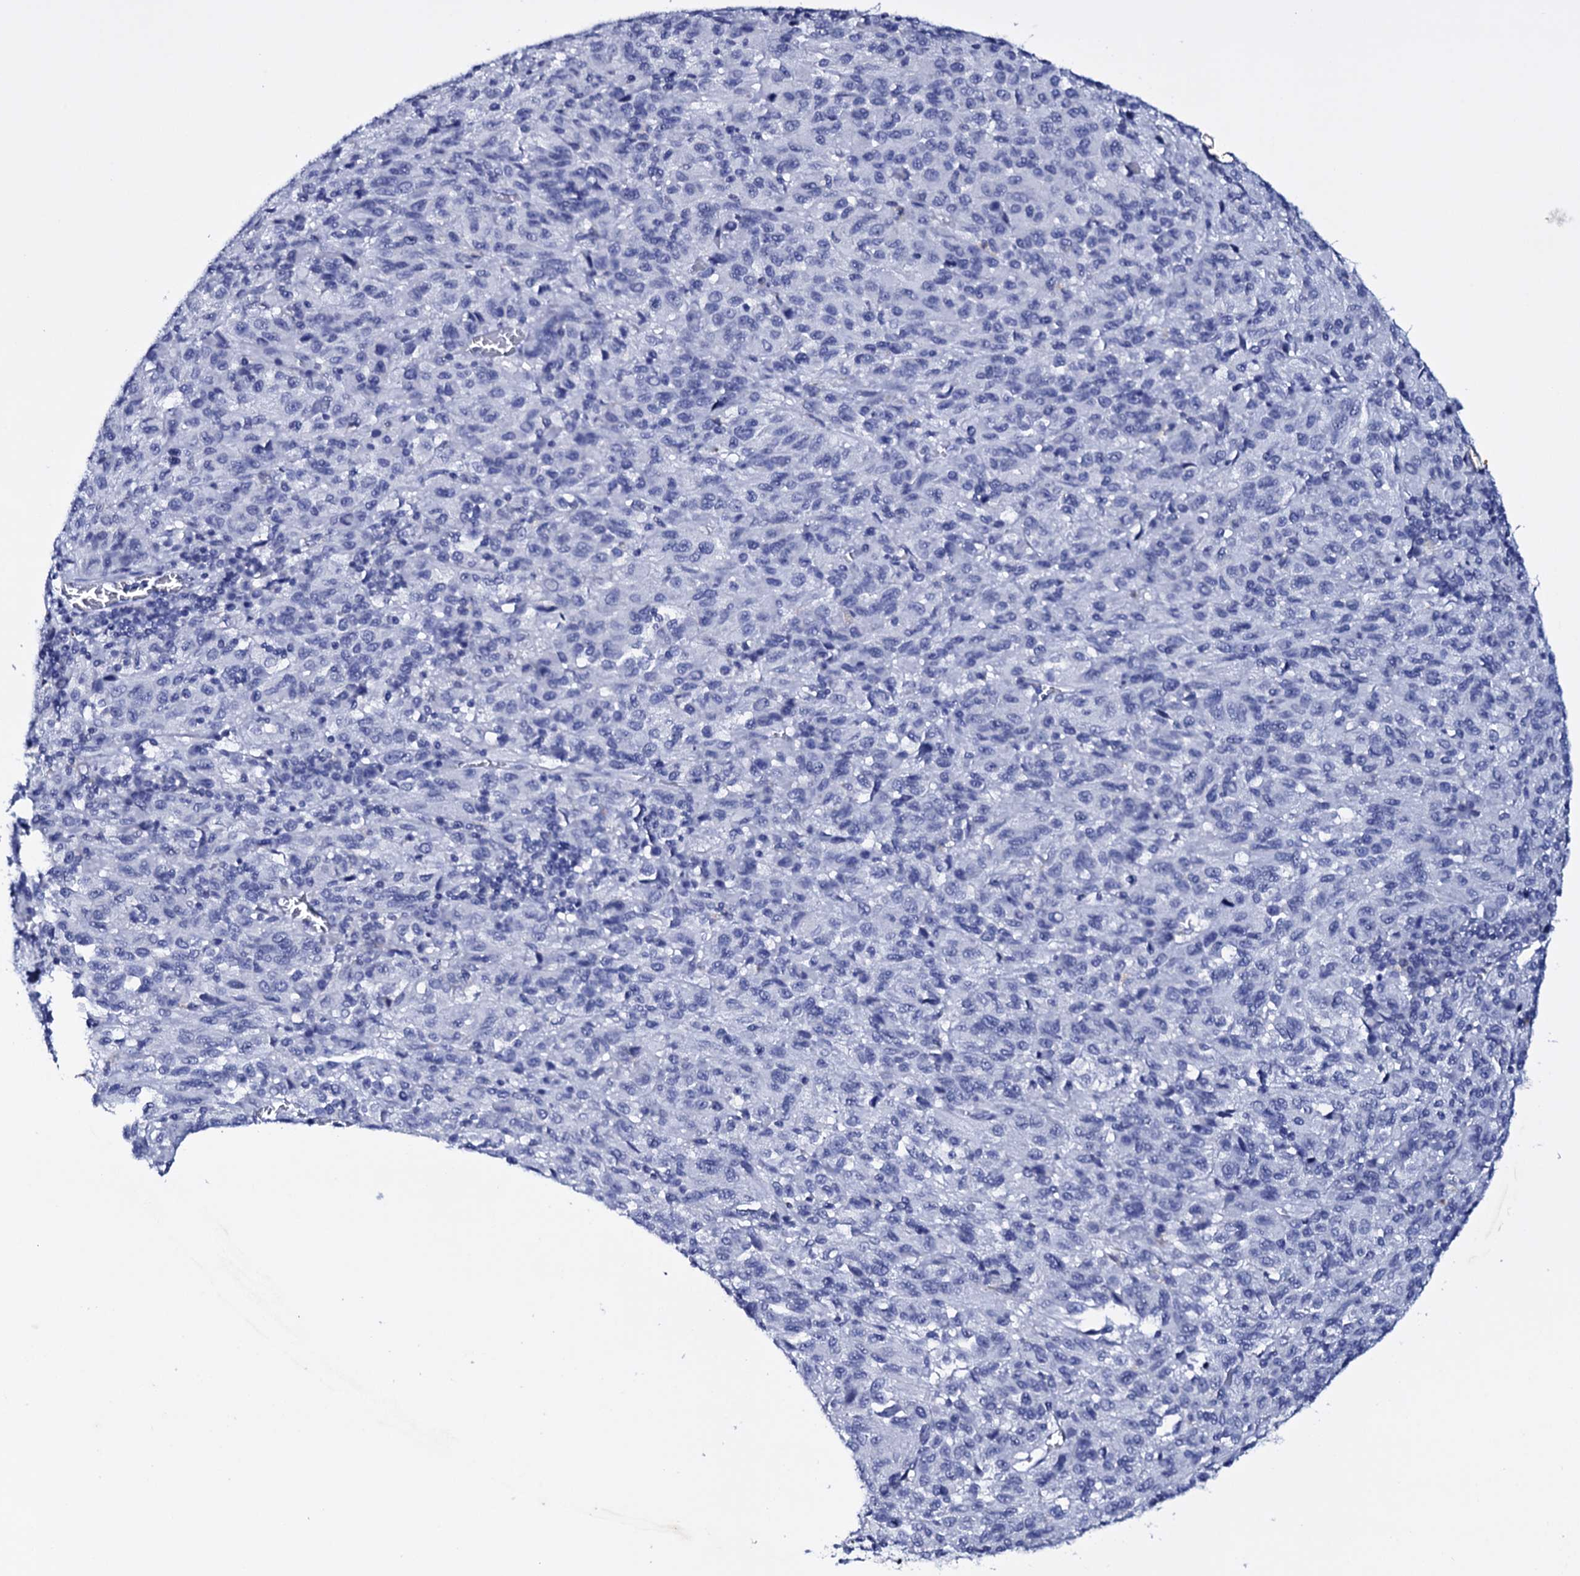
{"staining": {"intensity": "negative", "quantity": "none", "location": "none"}, "tissue": "melanoma", "cell_type": "Tumor cells", "image_type": "cancer", "snomed": [{"axis": "morphology", "description": "Malignant melanoma, Metastatic site"}, {"axis": "topography", "description": "Lung"}], "caption": "Human melanoma stained for a protein using immunohistochemistry (IHC) displays no staining in tumor cells.", "gene": "ITPRID2", "patient": {"sex": "male", "age": 64}}